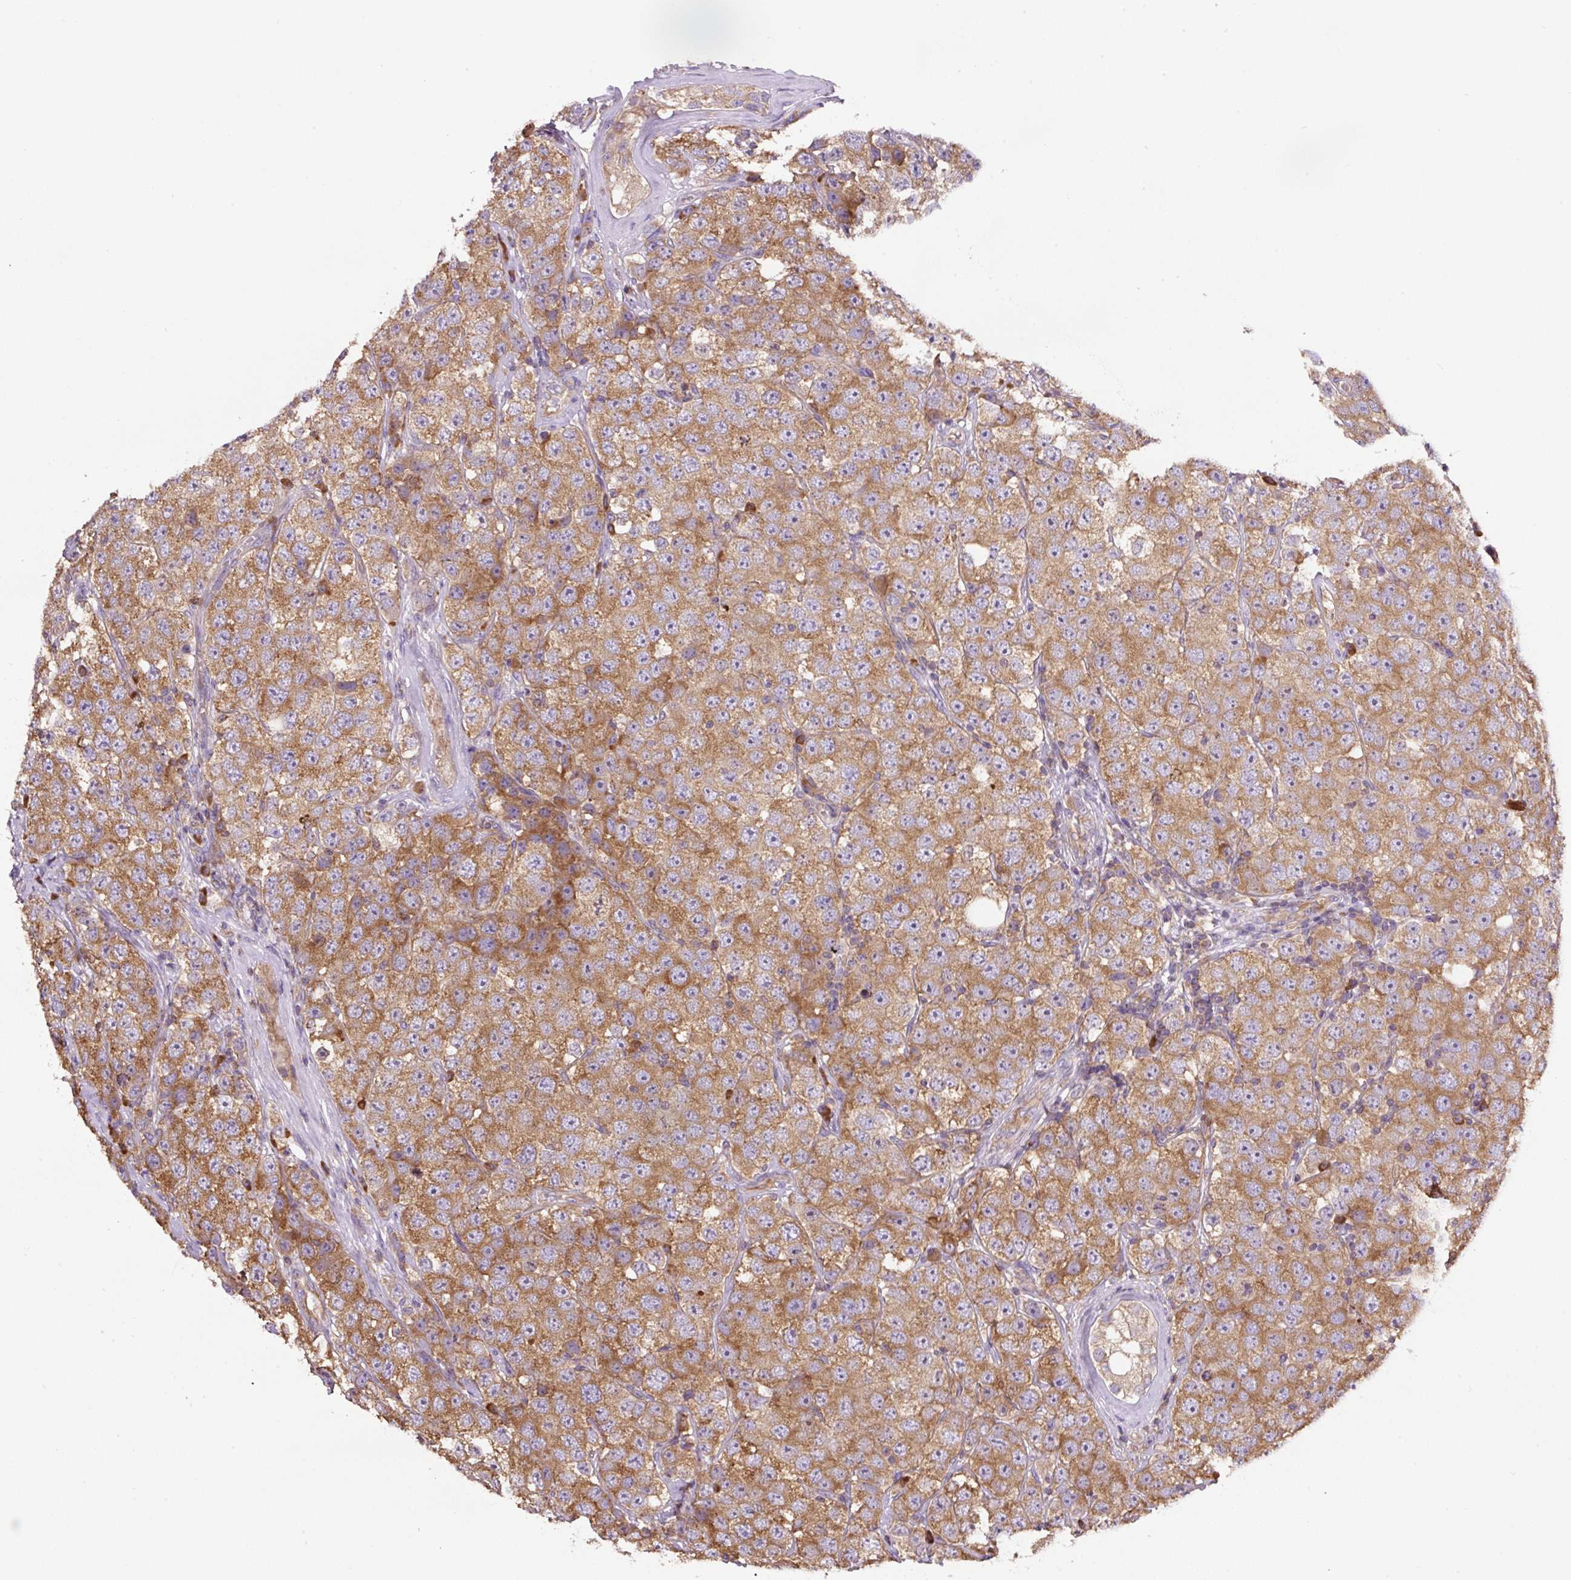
{"staining": {"intensity": "moderate", "quantity": ">75%", "location": "cytoplasmic/membranous"}, "tissue": "testis cancer", "cell_type": "Tumor cells", "image_type": "cancer", "snomed": [{"axis": "morphology", "description": "Seminoma, NOS"}, {"axis": "topography", "description": "Testis"}], "caption": "Testis cancer (seminoma) stained for a protein demonstrates moderate cytoplasmic/membranous positivity in tumor cells.", "gene": "RPS23", "patient": {"sex": "male", "age": 28}}